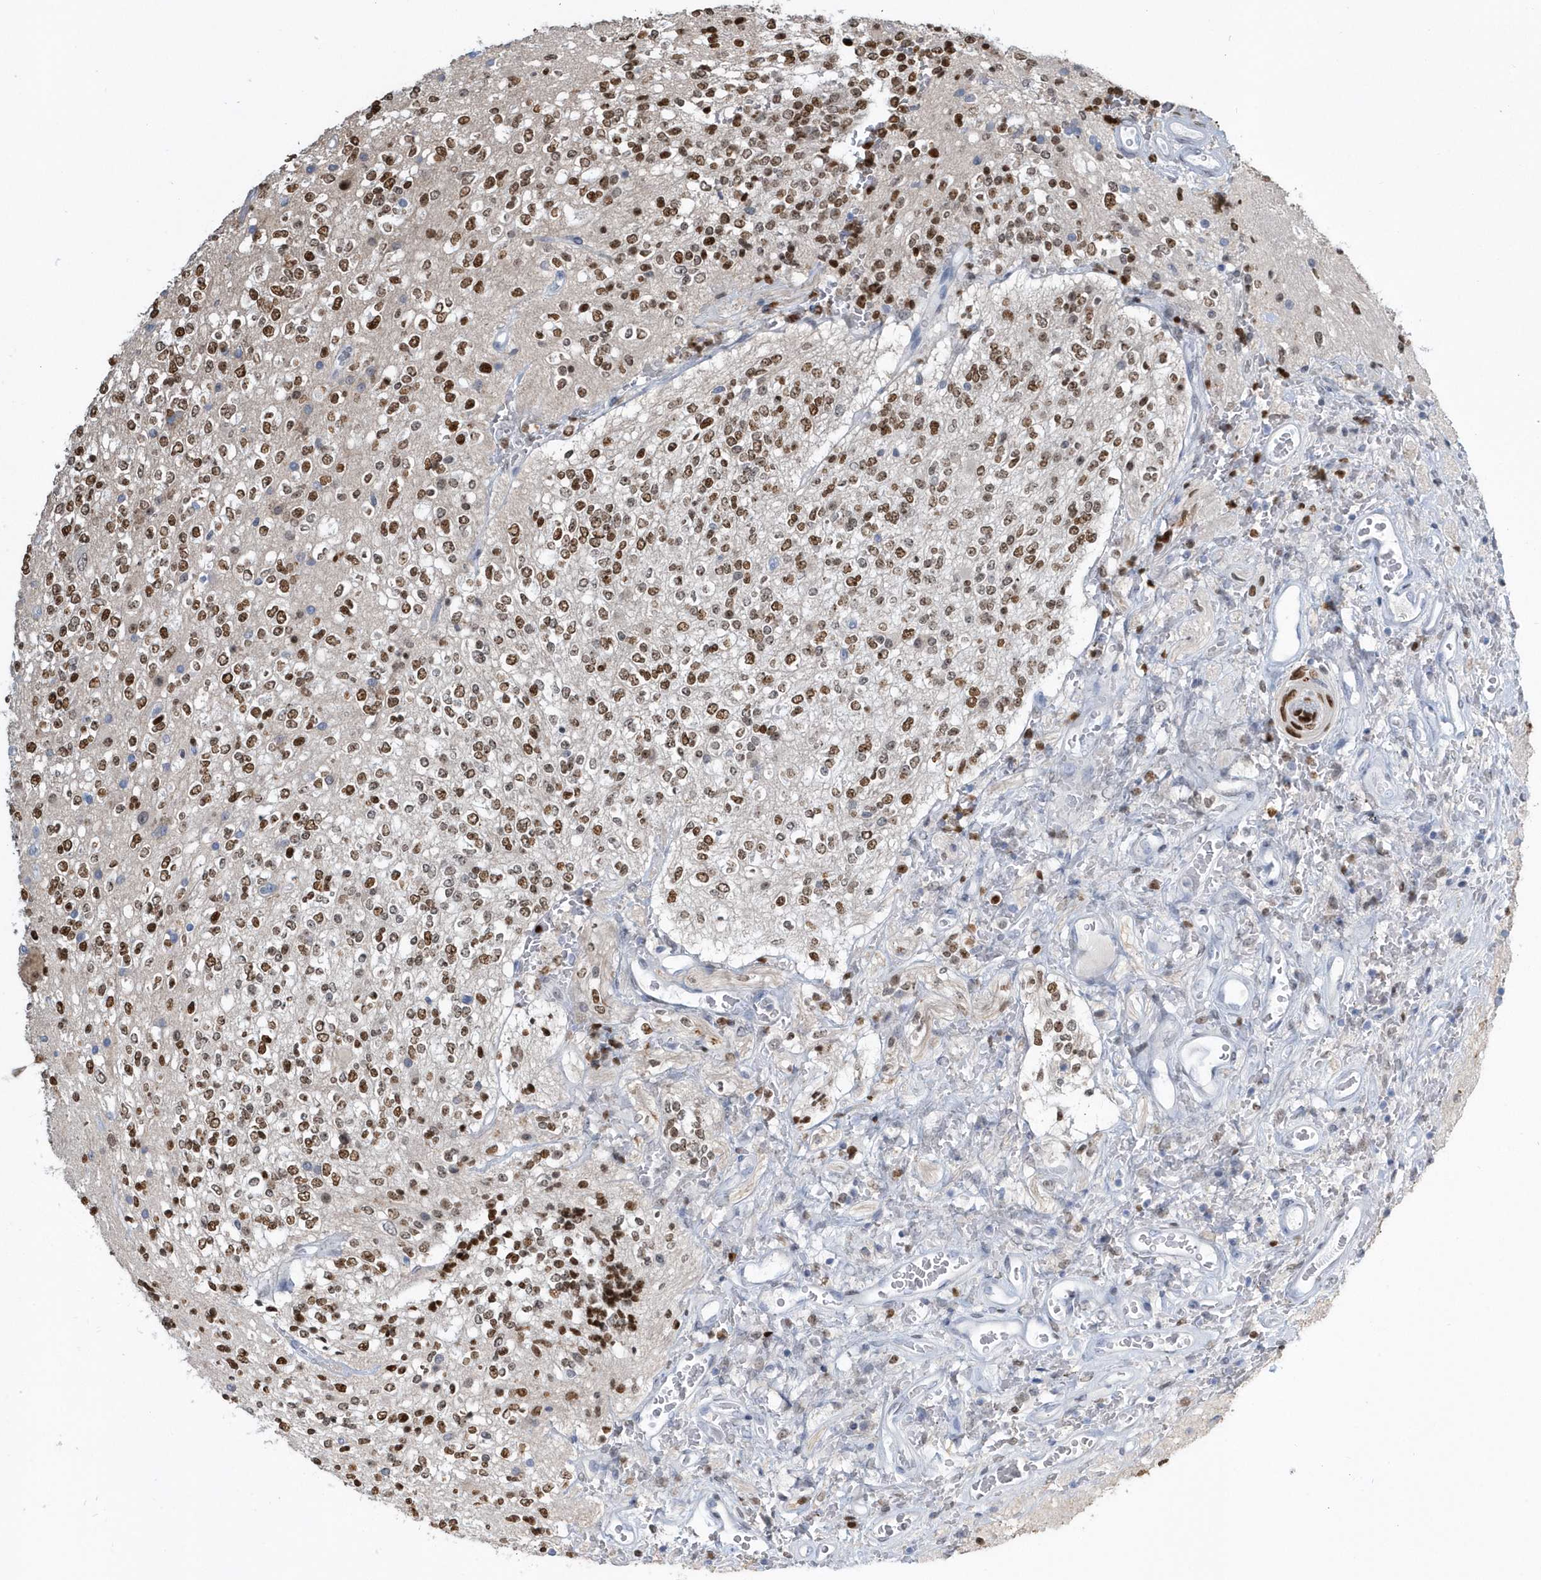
{"staining": {"intensity": "moderate", "quantity": ">75%", "location": "nuclear"}, "tissue": "glioma", "cell_type": "Tumor cells", "image_type": "cancer", "snomed": [{"axis": "morphology", "description": "Glioma, malignant, High grade"}, {"axis": "topography", "description": "Brain"}], "caption": "A micrograph showing moderate nuclear positivity in about >75% of tumor cells in glioma, as visualized by brown immunohistochemical staining.", "gene": "MACROH2A2", "patient": {"sex": "male", "age": 34}}